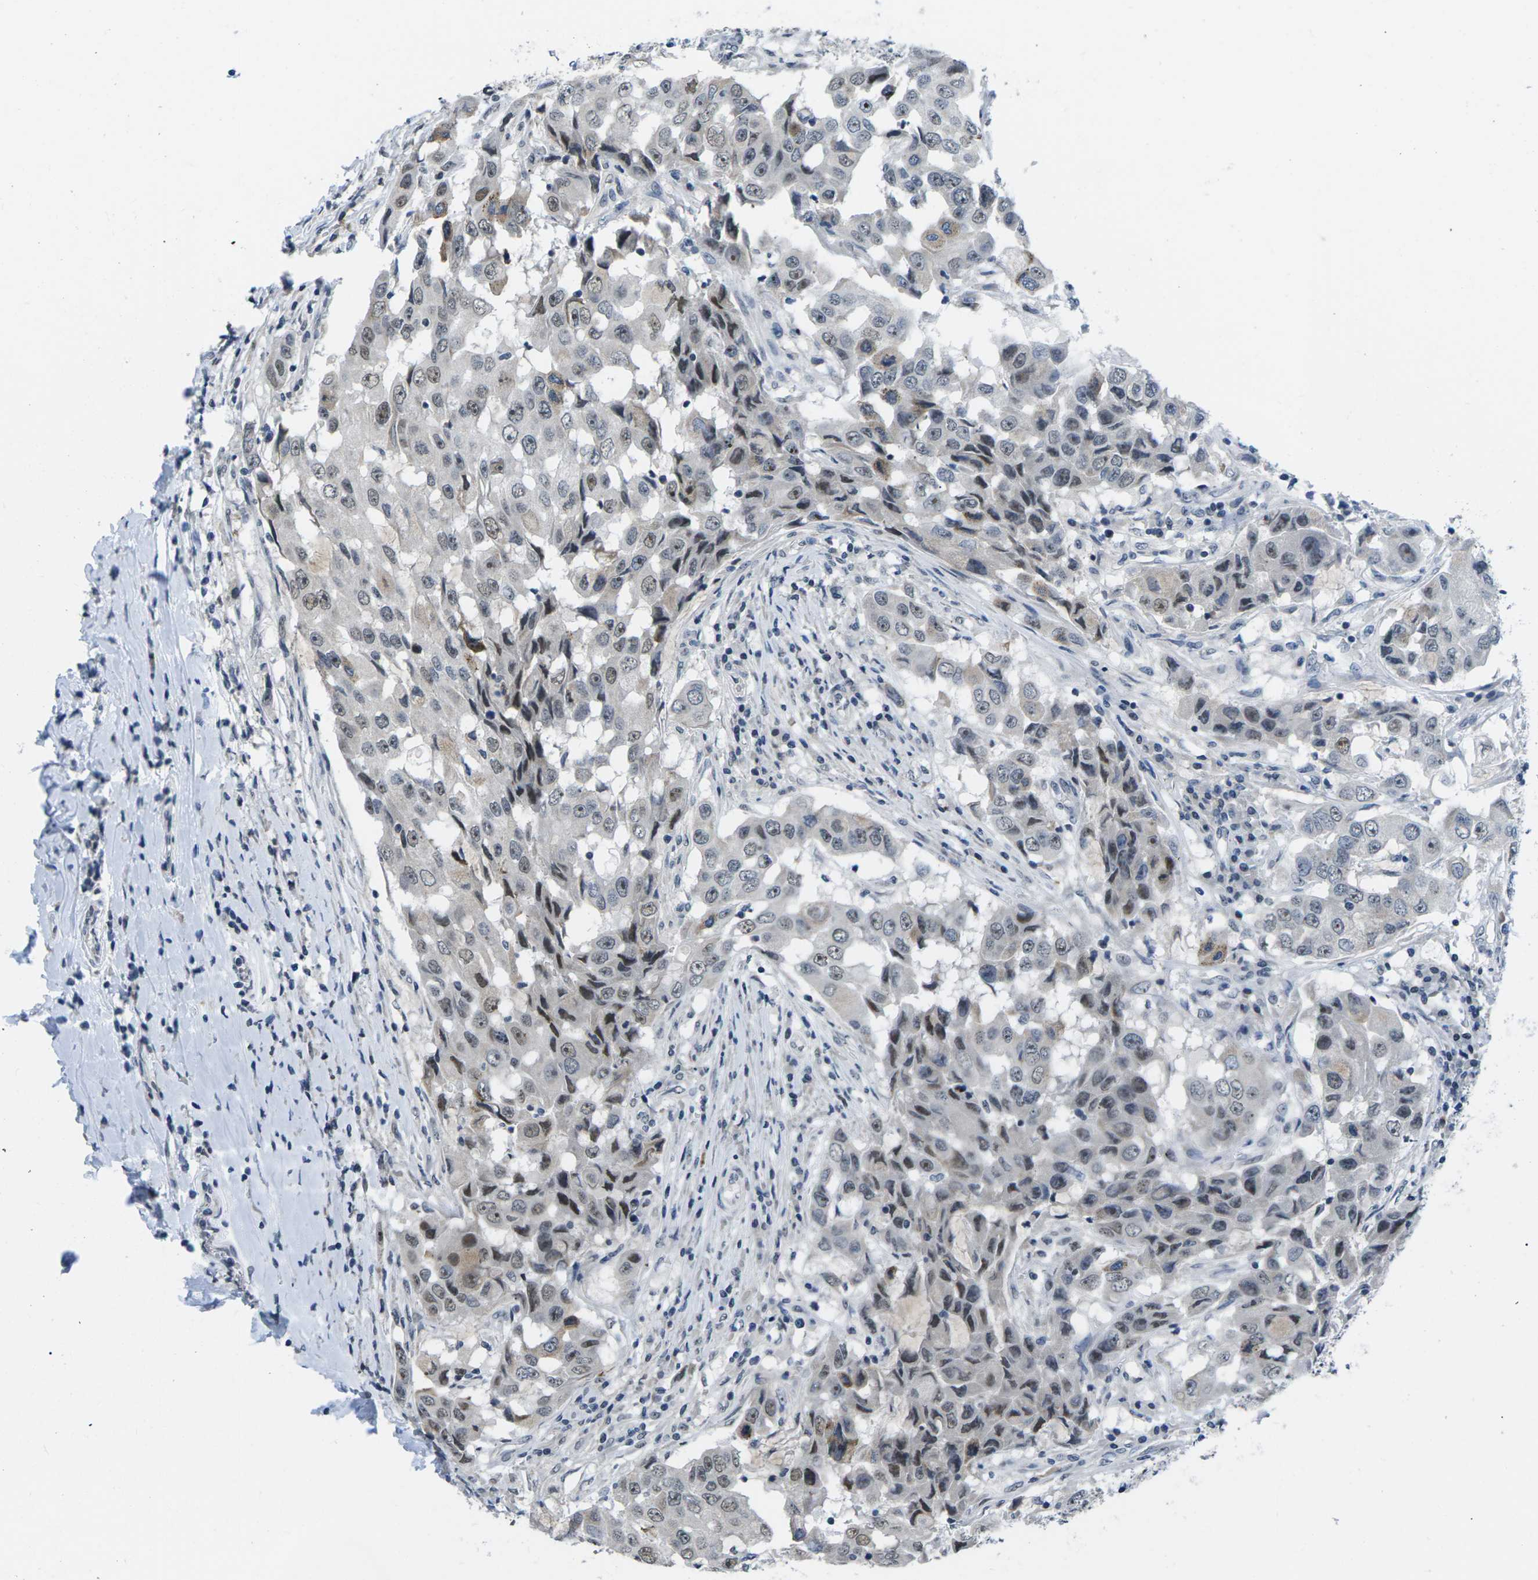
{"staining": {"intensity": "moderate", "quantity": "25%-75%", "location": "nuclear"}, "tissue": "breast cancer", "cell_type": "Tumor cells", "image_type": "cancer", "snomed": [{"axis": "morphology", "description": "Duct carcinoma"}, {"axis": "topography", "description": "Breast"}], "caption": "Breast cancer stained with a protein marker exhibits moderate staining in tumor cells.", "gene": "NSRP1", "patient": {"sex": "female", "age": 27}}